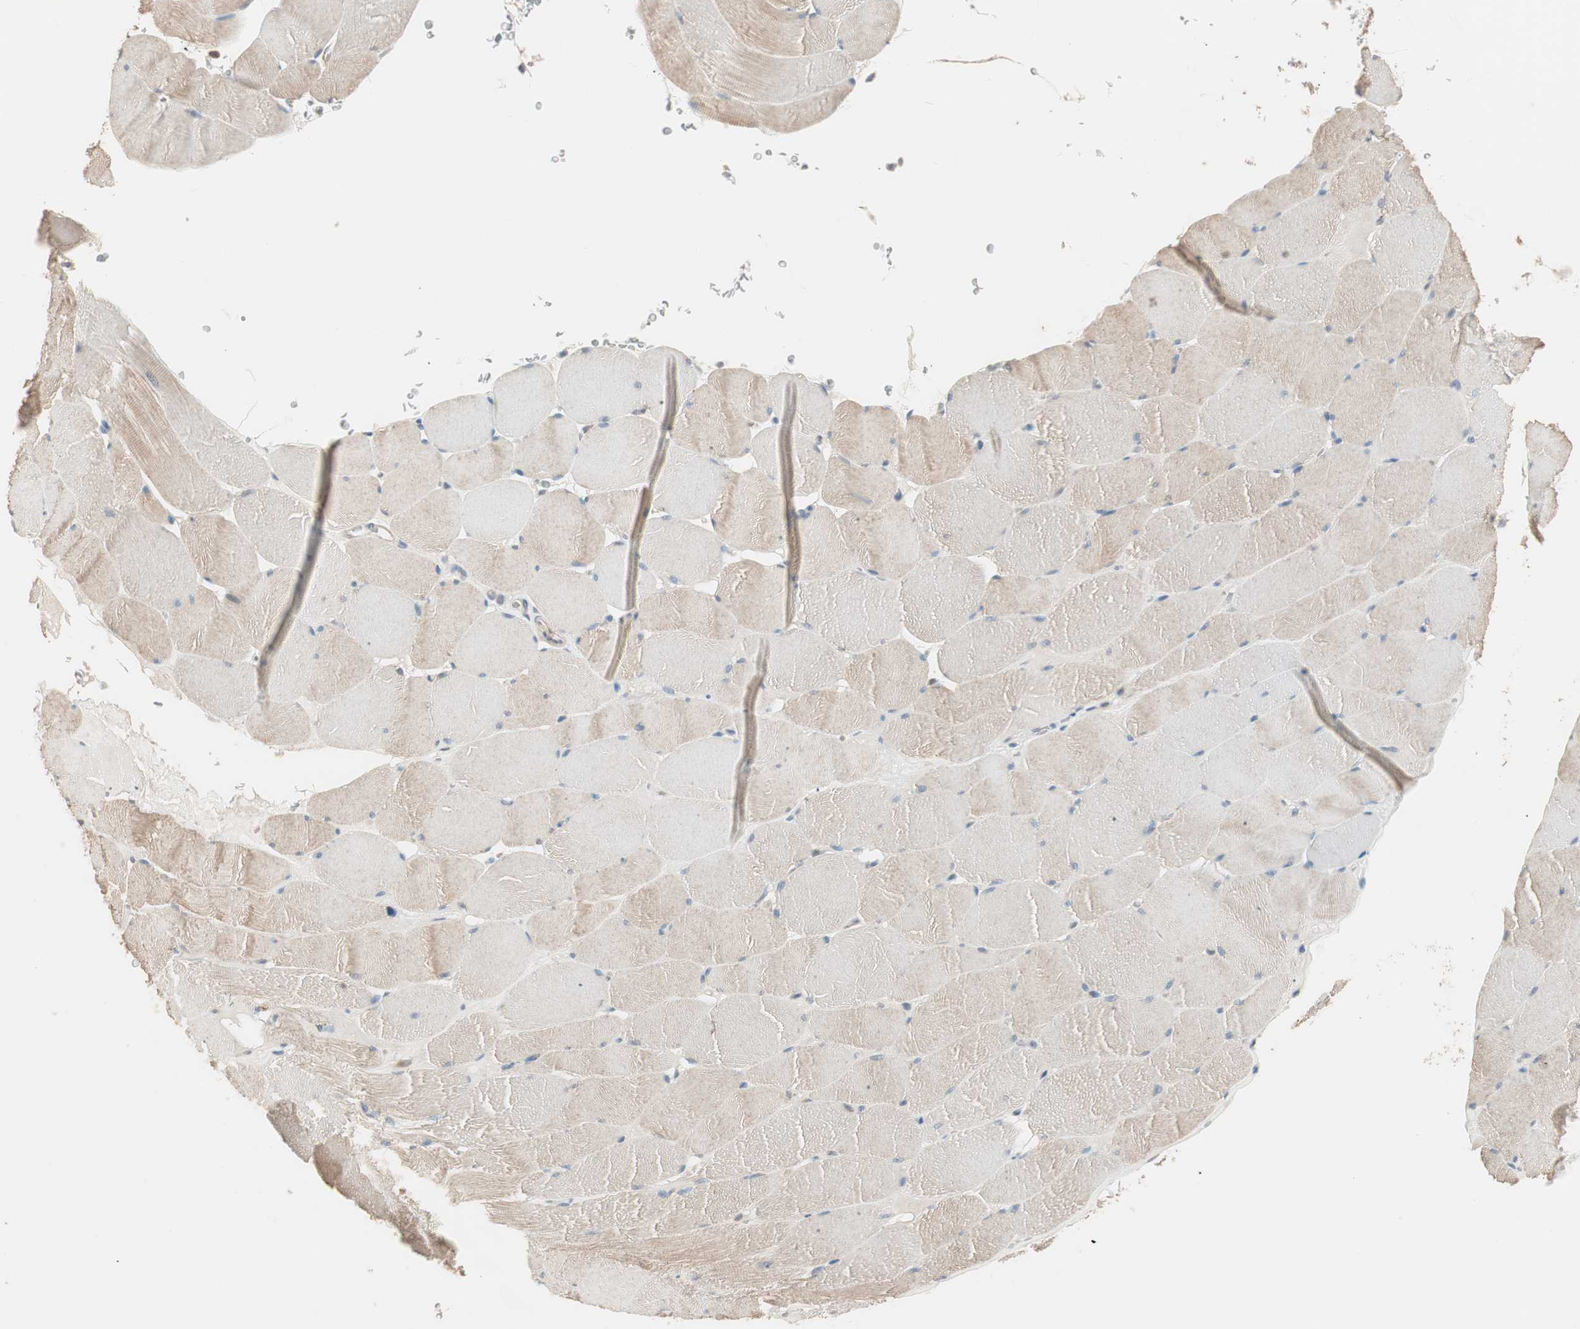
{"staining": {"intensity": "weak", "quantity": ">75%", "location": "cytoplasmic/membranous"}, "tissue": "skeletal muscle", "cell_type": "Myocytes", "image_type": "normal", "snomed": [{"axis": "morphology", "description": "Normal tissue, NOS"}, {"axis": "topography", "description": "Skeletal muscle"}], "caption": "This is an image of immunohistochemistry staining of benign skeletal muscle, which shows weak positivity in the cytoplasmic/membranous of myocytes.", "gene": "NFRKB", "patient": {"sex": "male", "age": 62}}